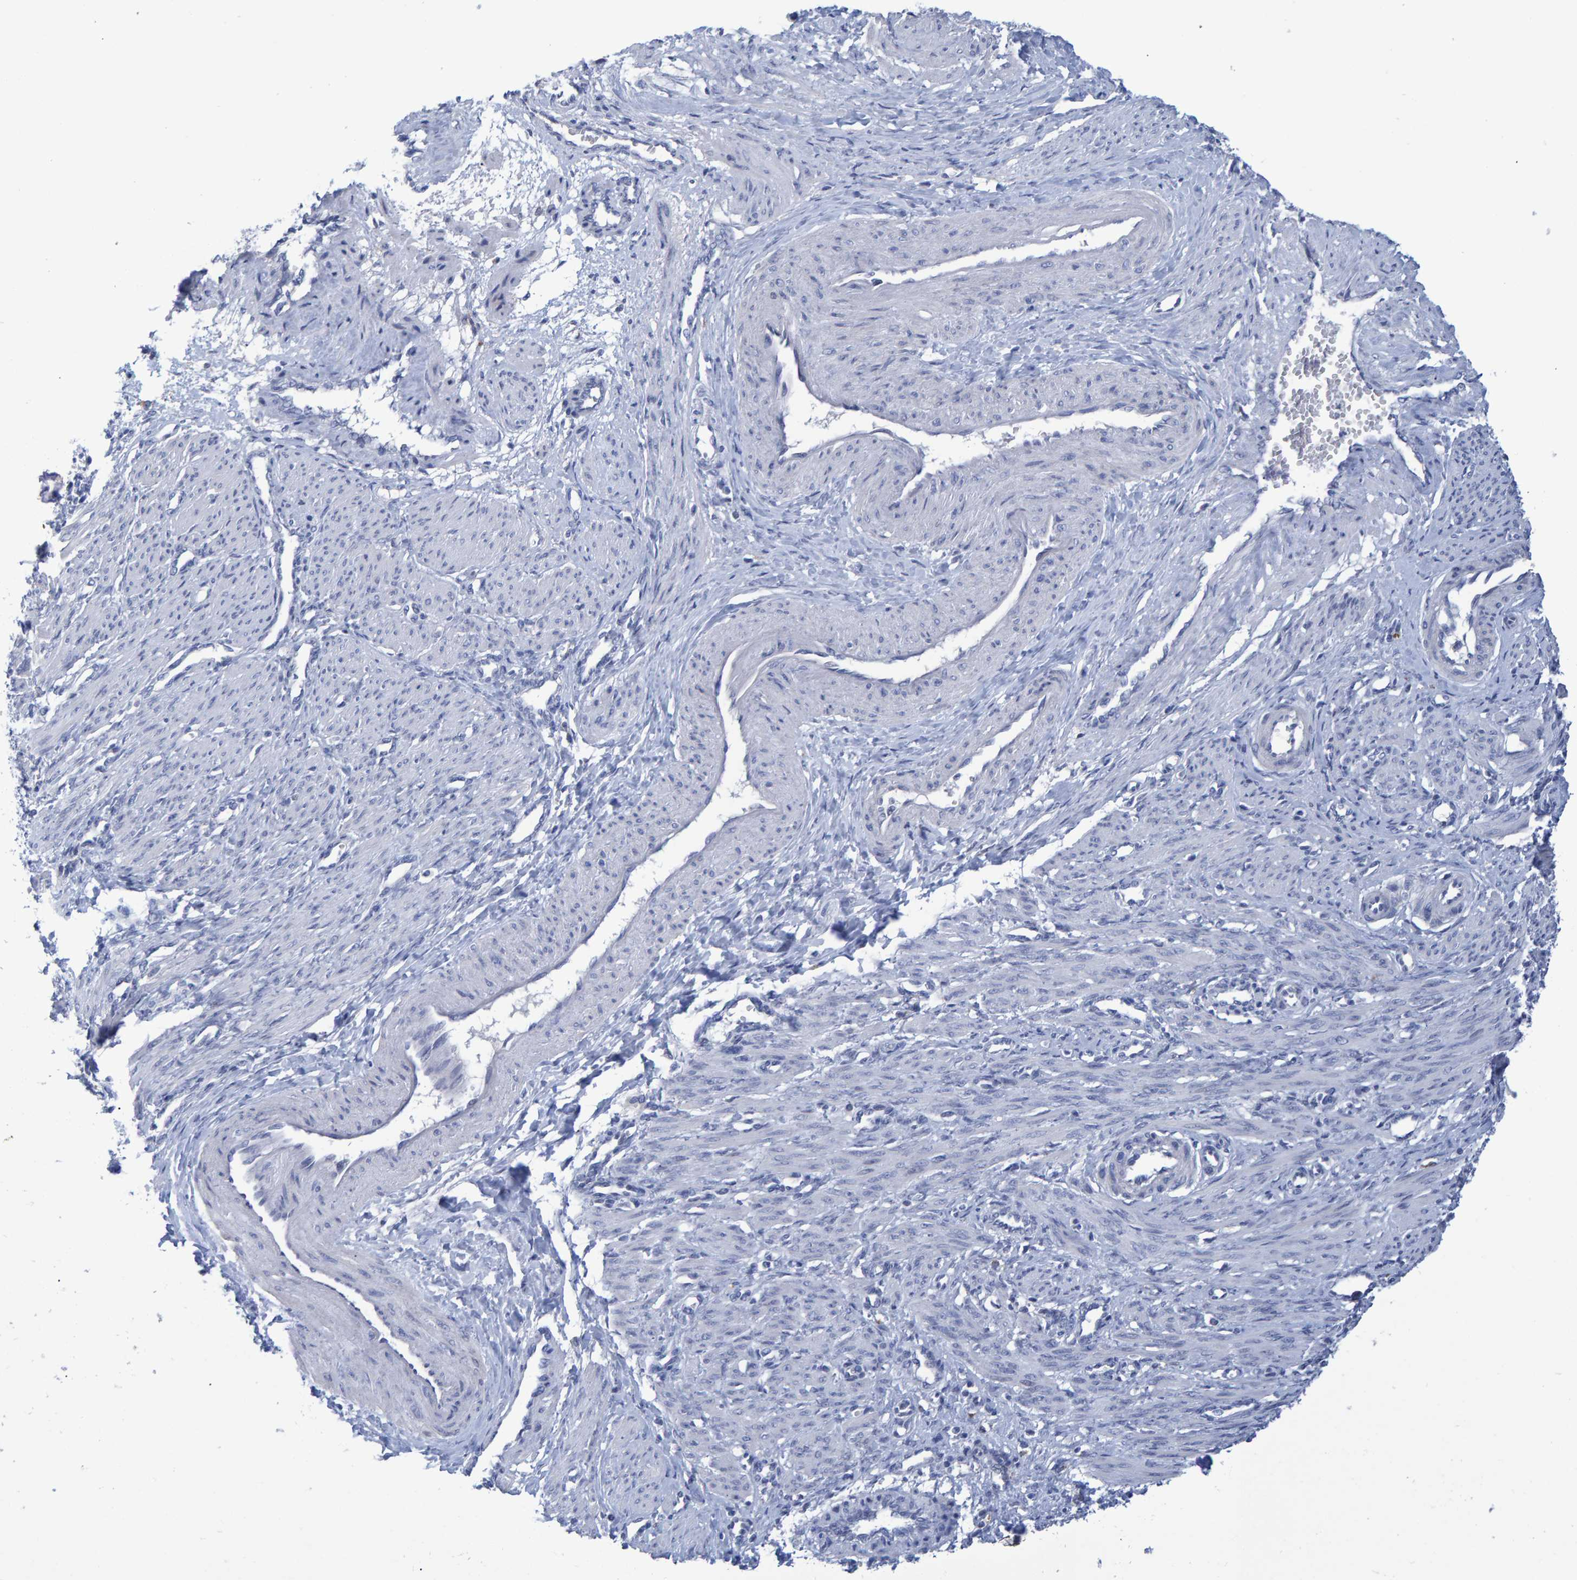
{"staining": {"intensity": "negative", "quantity": "none", "location": "none"}, "tissue": "smooth muscle", "cell_type": "Smooth muscle cells", "image_type": "normal", "snomed": [{"axis": "morphology", "description": "Normal tissue, NOS"}, {"axis": "topography", "description": "Endometrium"}], "caption": "An image of smooth muscle stained for a protein exhibits no brown staining in smooth muscle cells.", "gene": "PROCA1", "patient": {"sex": "female", "age": 33}}